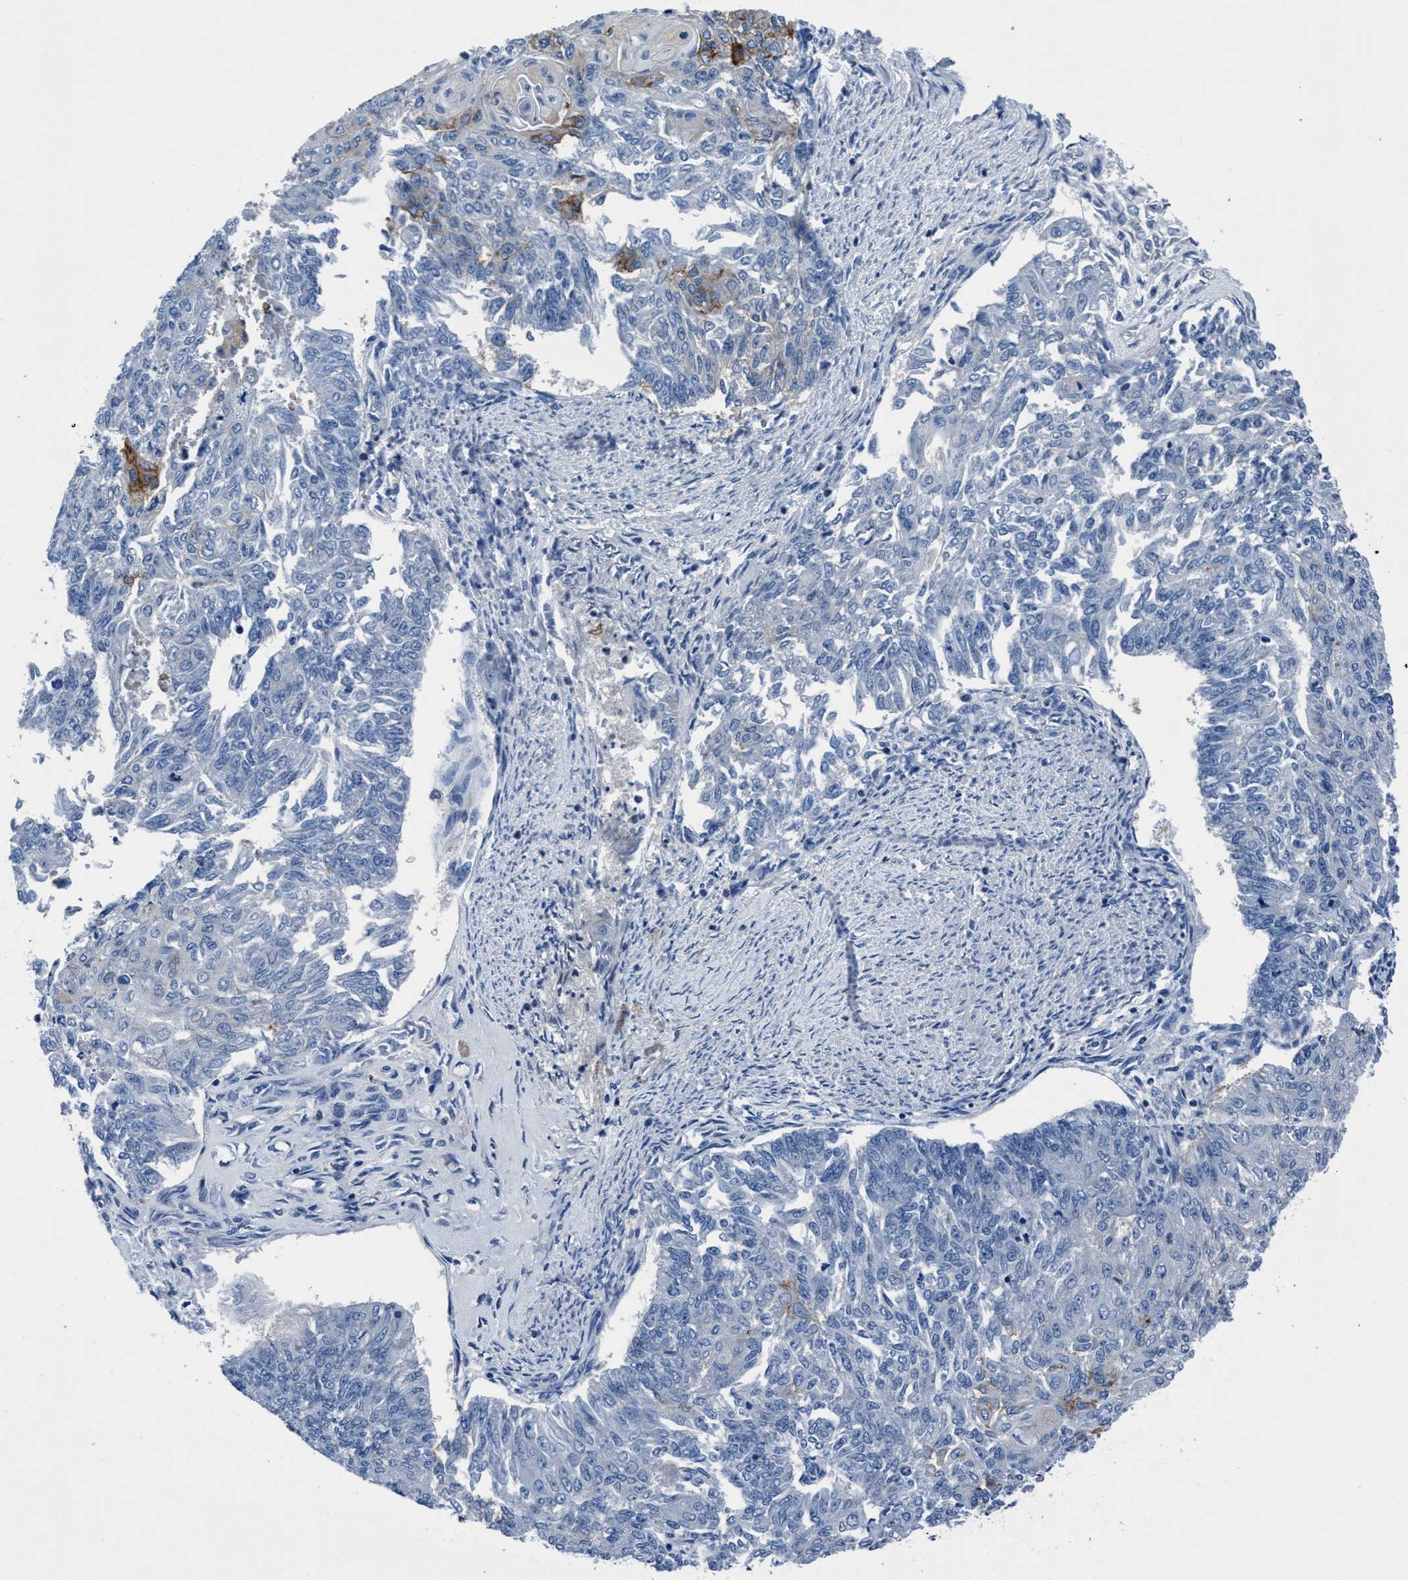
{"staining": {"intensity": "moderate", "quantity": "<25%", "location": "cytoplasmic/membranous"}, "tissue": "endometrial cancer", "cell_type": "Tumor cells", "image_type": "cancer", "snomed": [{"axis": "morphology", "description": "Adenocarcinoma, NOS"}, {"axis": "topography", "description": "Endometrium"}], "caption": "Brown immunohistochemical staining in endometrial cancer (adenocarcinoma) displays moderate cytoplasmic/membranous positivity in approximately <25% of tumor cells.", "gene": "TMEM94", "patient": {"sex": "female", "age": 32}}